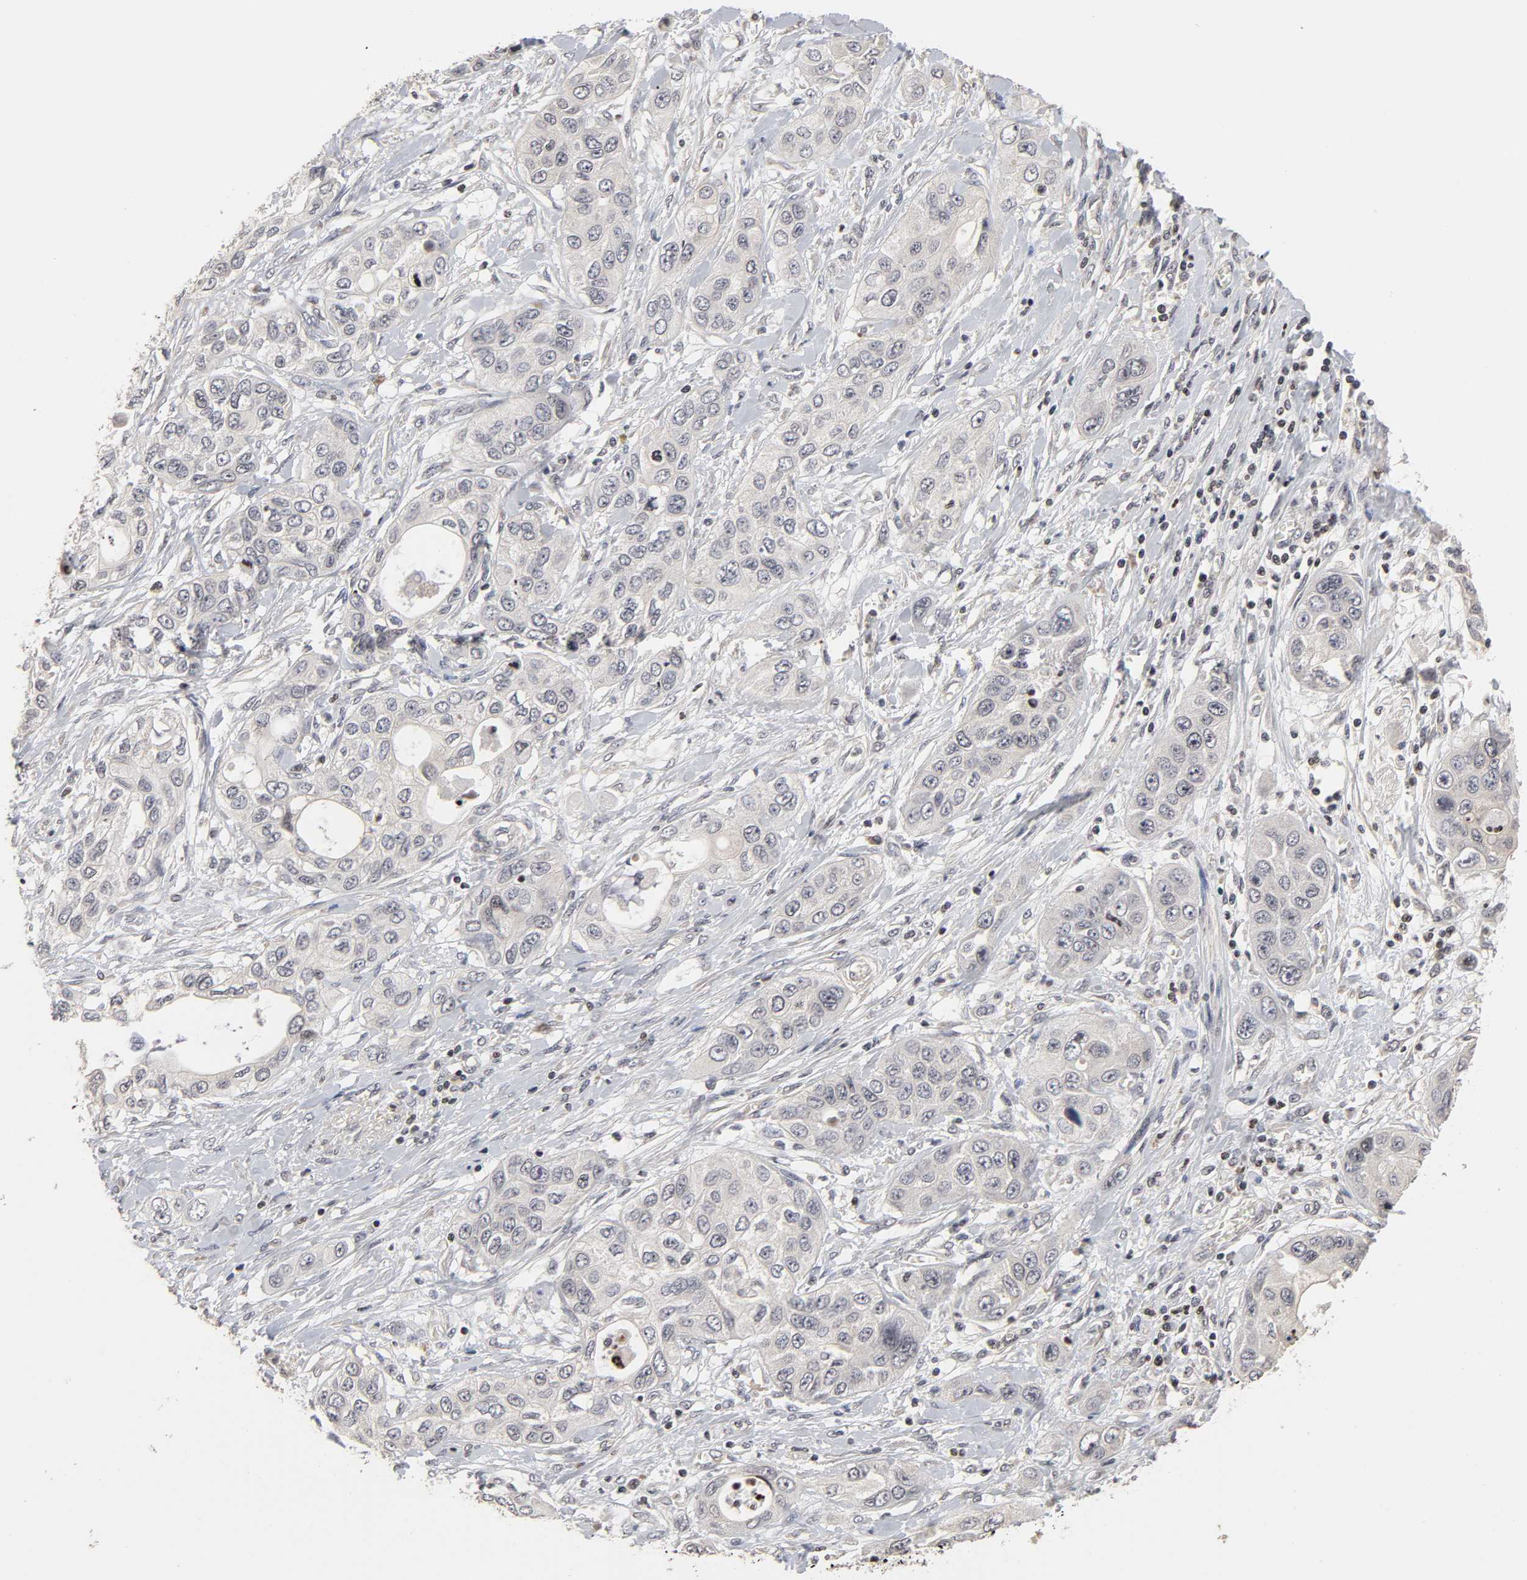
{"staining": {"intensity": "negative", "quantity": "none", "location": "none"}, "tissue": "pancreatic cancer", "cell_type": "Tumor cells", "image_type": "cancer", "snomed": [{"axis": "morphology", "description": "Adenocarcinoma, NOS"}, {"axis": "topography", "description": "Pancreas"}], "caption": "A photomicrograph of human pancreatic cancer (adenocarcinoma) is negative for staining in tumor cells.", "gene": "ZNF473", "patient": {"sex": "female", "age": 70}}